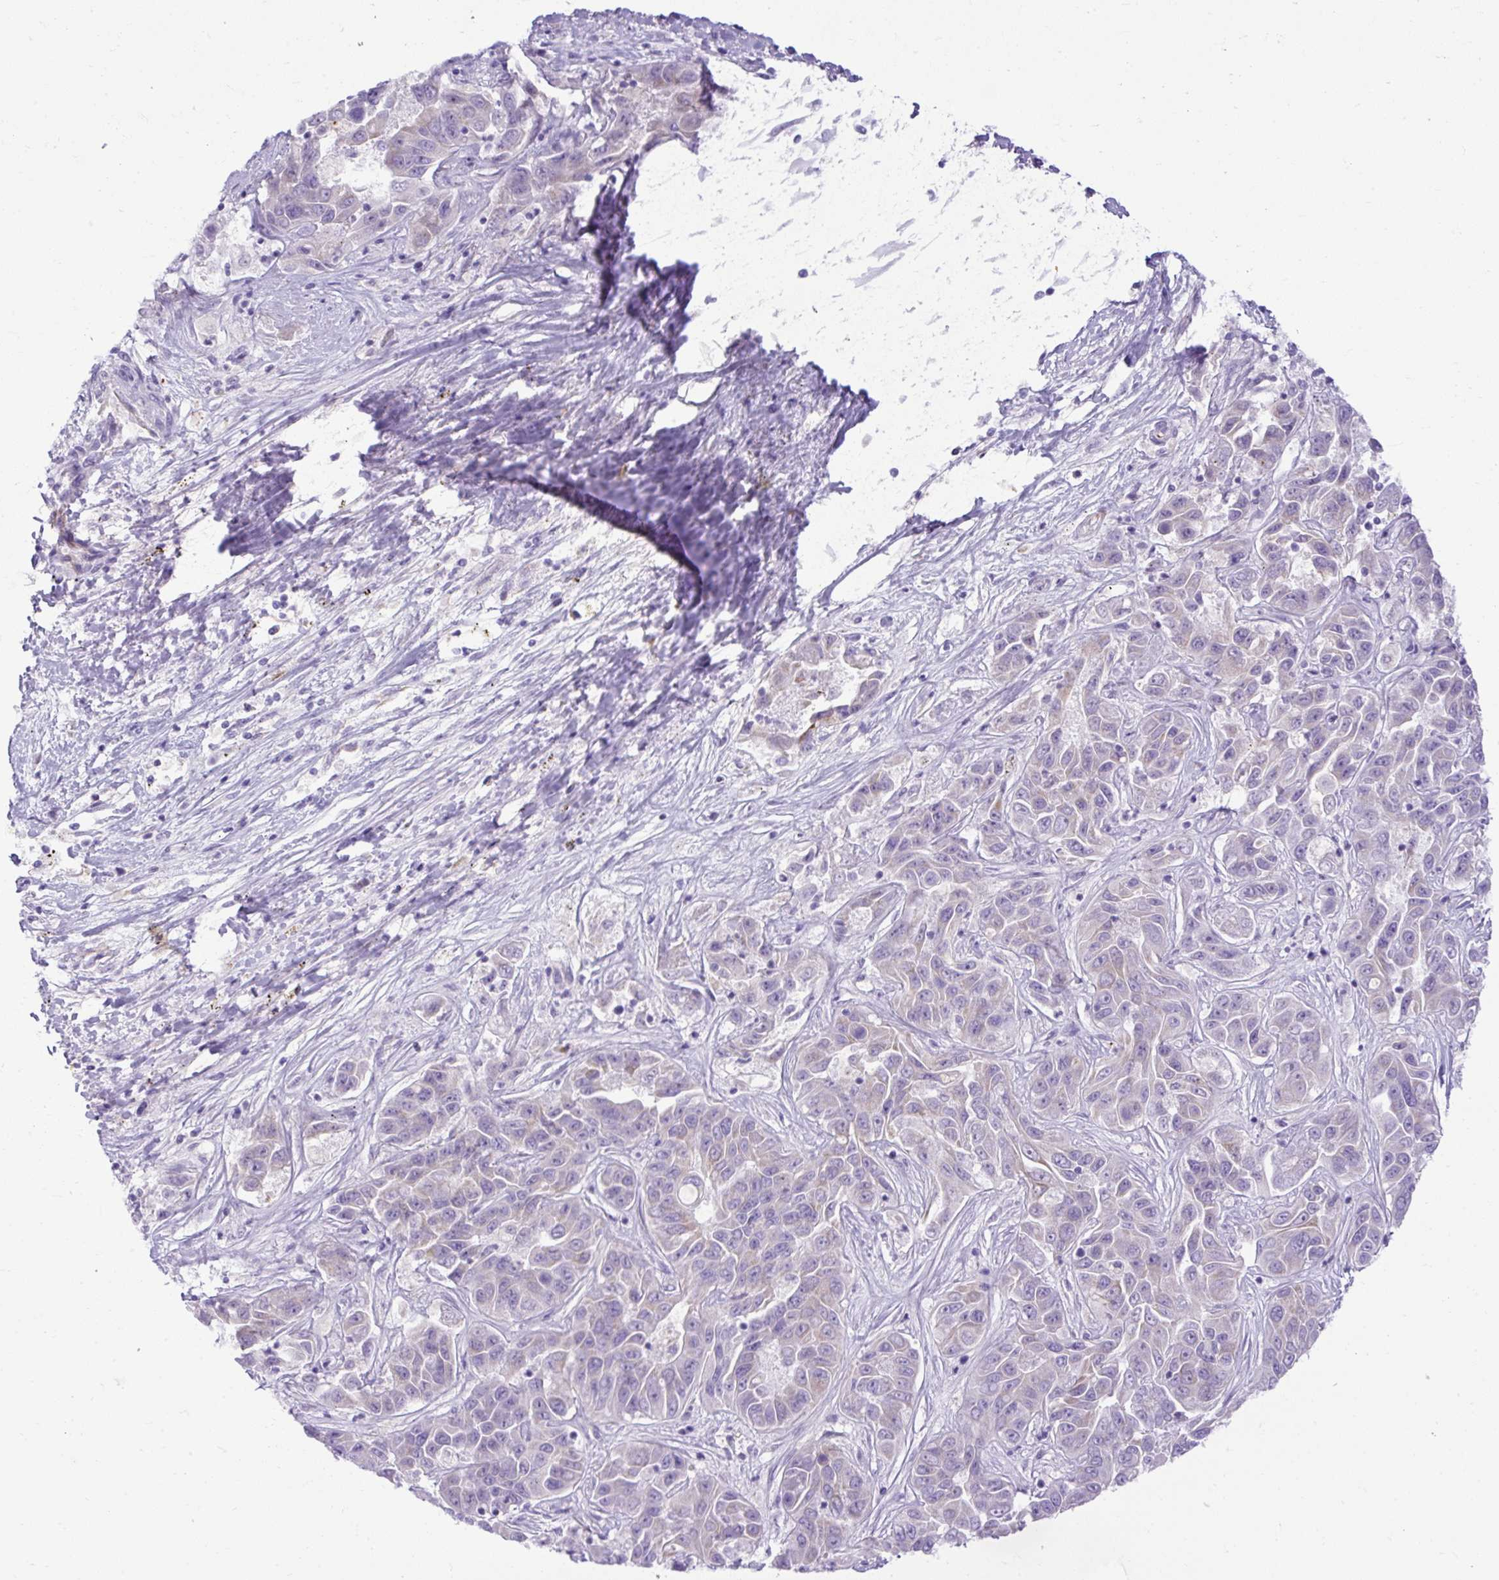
{"staining": {"intensity": "weak", "quantity": "<25%", "location": "cytoplasmic/membranous"}, "tissue": "liver cancer", "cell_type": "Tumor cells", "image_type": "cancer", "snomed": [{"axis": "morphology", "description": "Cholangiocarcinoma"}, {"axis": "topography", "description": "Liver"}], "caption": "IHC of cholangiocarcinoma (liver) reveals no staining in tumor cells.", "gene": "SPTBN5", "patient": {"sex": "female", "age": 52}}